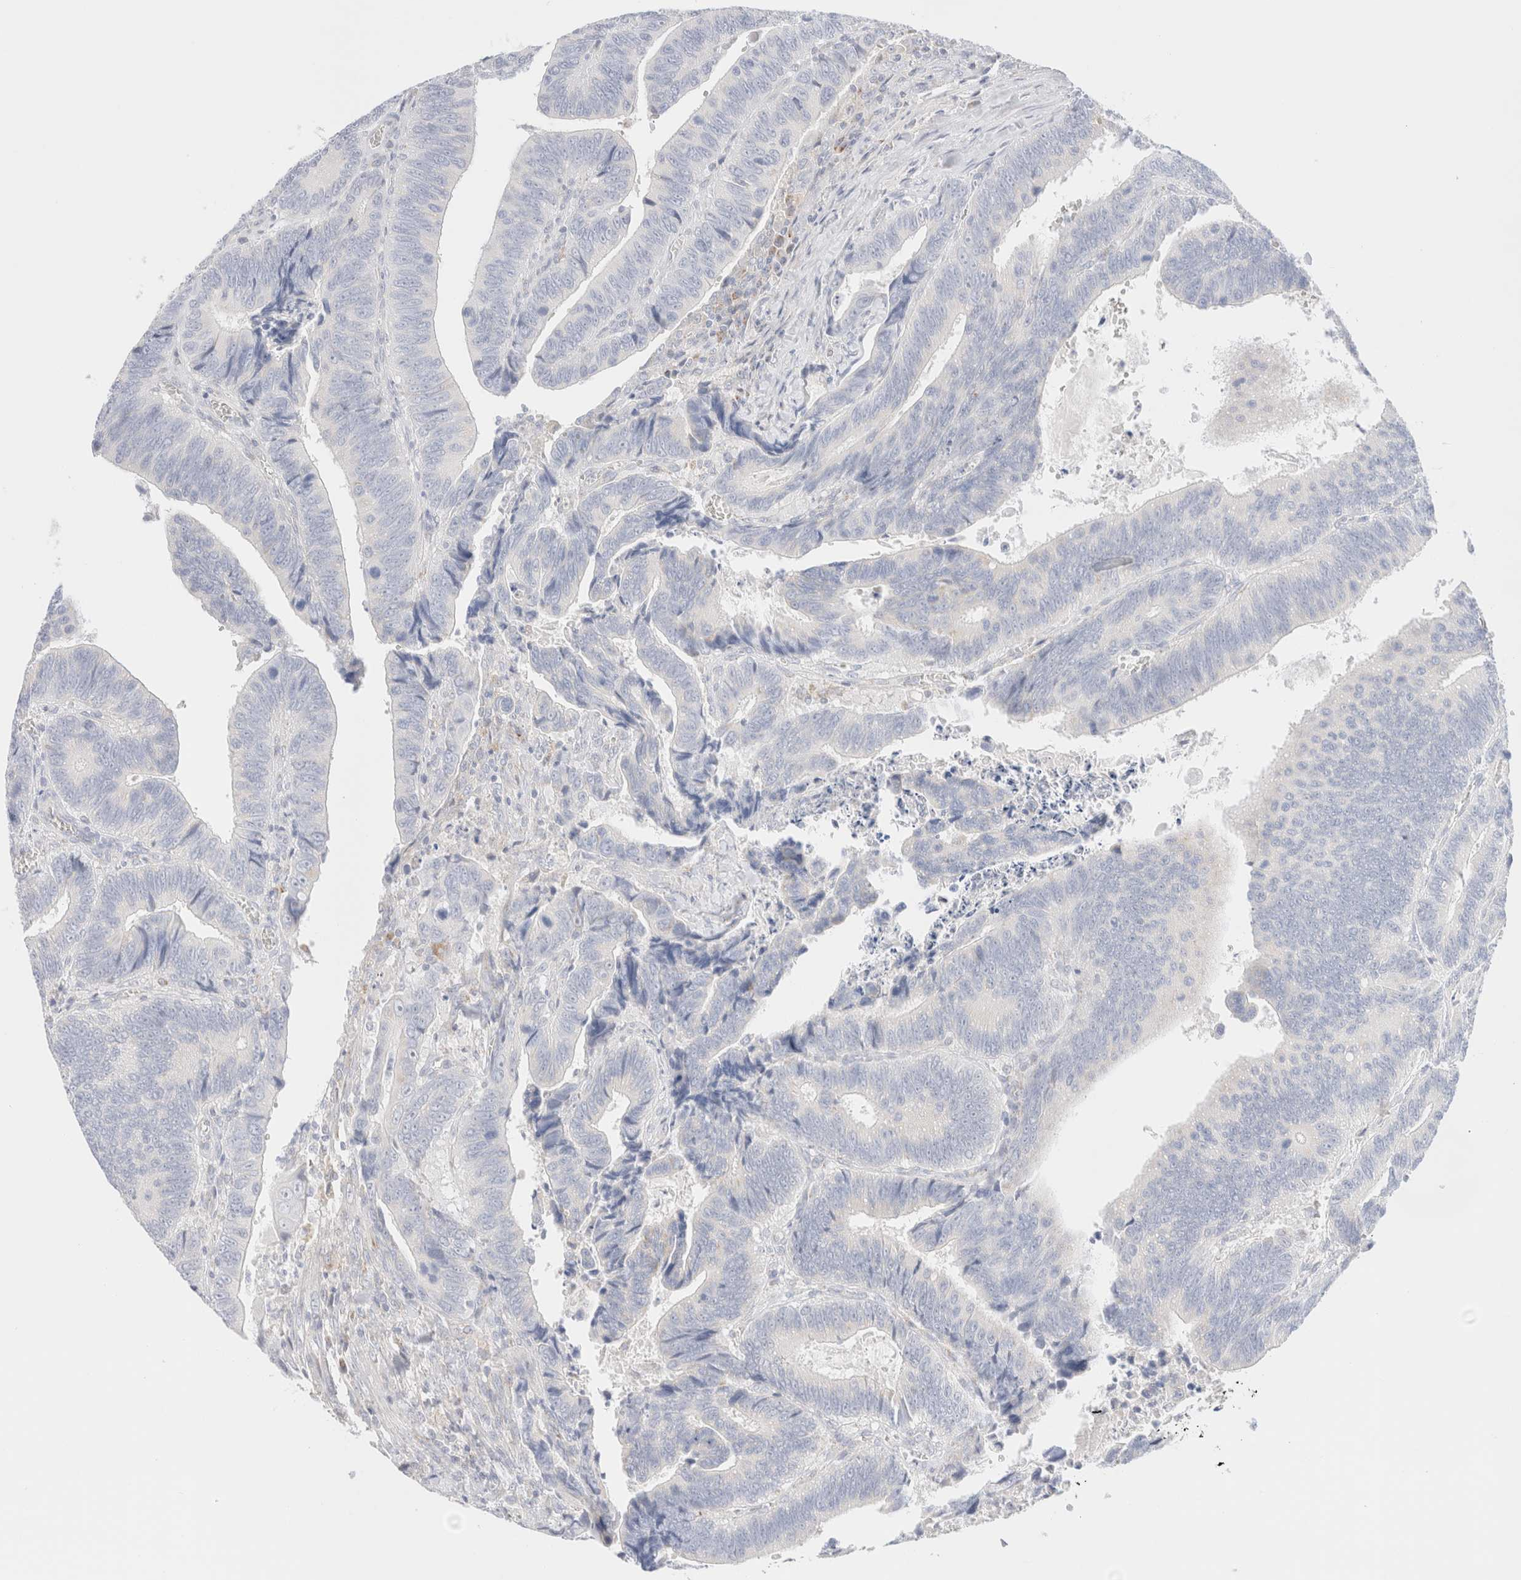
{"staining": {"intensity": "negative", "quantity": "none", "location": "none"}, "tissue": "colorectal cancer", "cell_type": "Tumor cells", "image_type": "cancer", "snomed": [{"axis": "morphology", "description": "Inflammation, NOS"}, {"axis": "morphology", "description": "Adenocarcinoma, NOS"}, {"axis": "topography", "description": "Colon"}], "caption": "High power microscopy histopathology image of an immunohistochemistry histopathology image of colorectal cancer, revealing no significant expression in tumor cells.", "gene": "ATP6V1C1", "patient": {"sex": "male", "age": 72}}